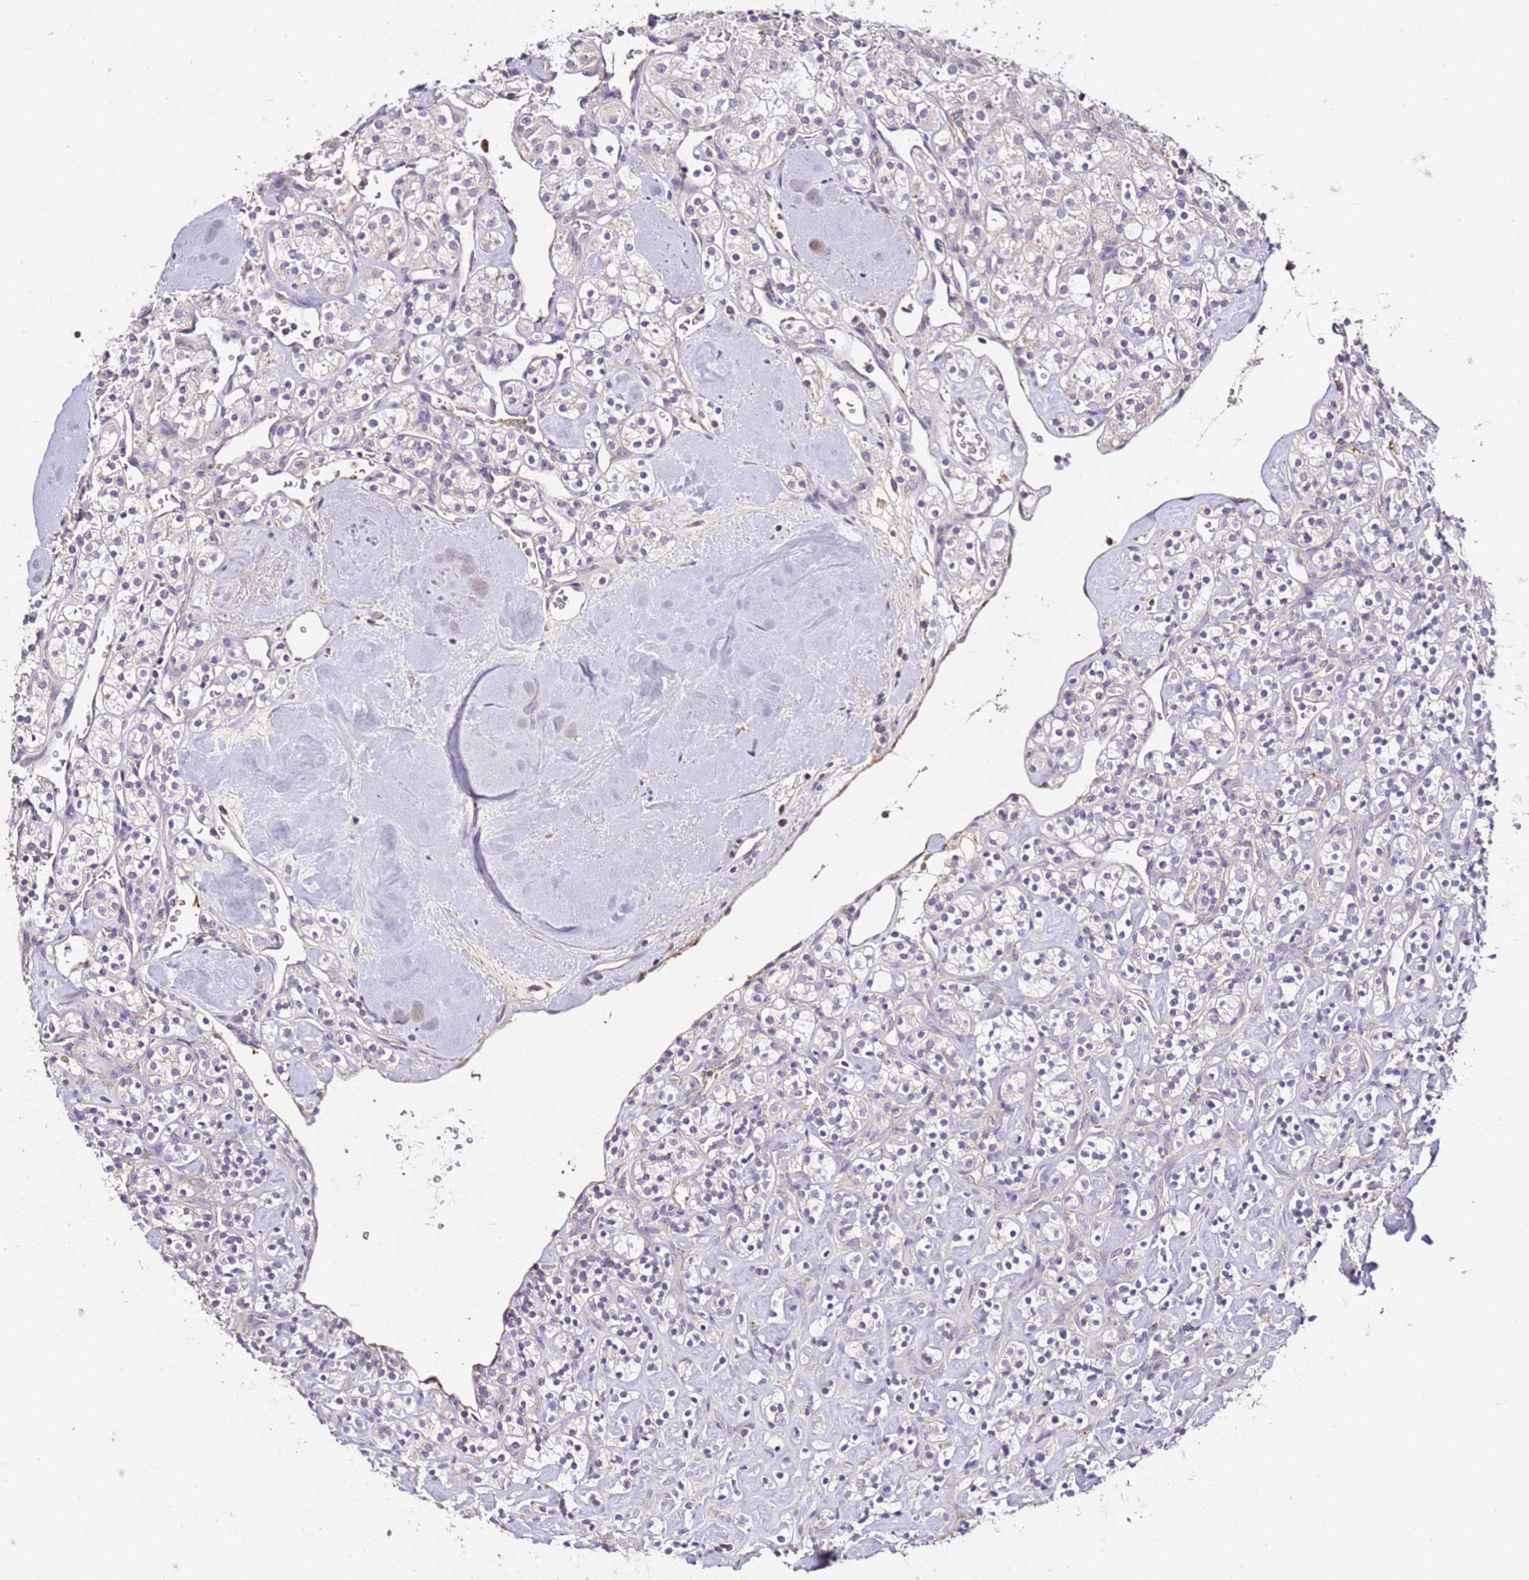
{"staining": {"intensity": "negative", "quantity": "none", "location": "none"}, "tissue": "renal cancer", "cell_type": "Tumor cells", "image_type": "cancer", "snomed": [{"axis": "morphology", "description": "Adenocarcinoma, NOS"}, {"axis": "topography", "description": "Kidney"}], "caption": "The histopathology image displays no staining of tumor cells in adenocarcinoma (renal). (DAB IHC, high magnification).", "gene": "OR2B11", "patient": {"sex": "male", "age": 77}}